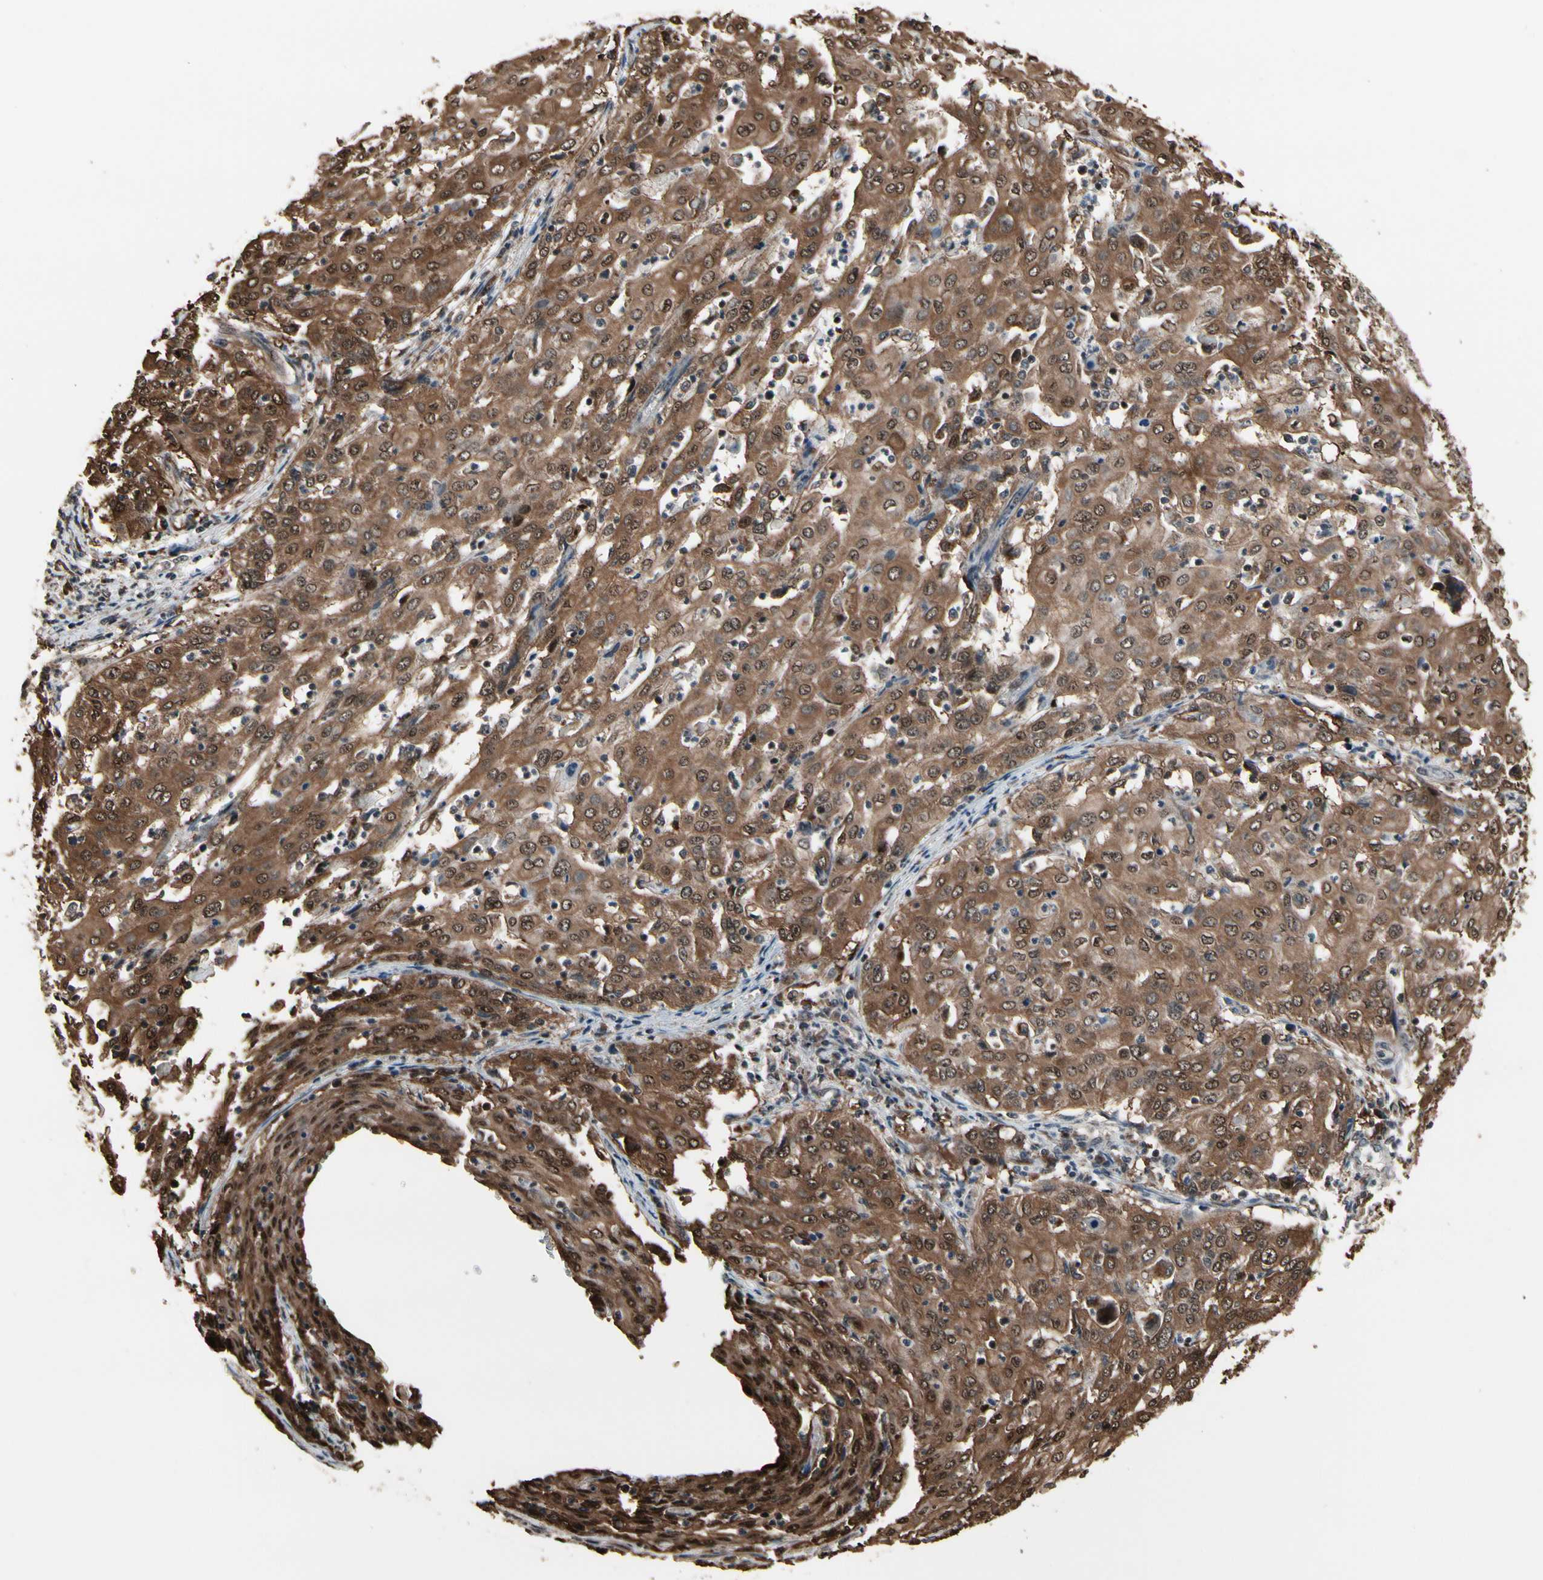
{"staining": {"intensity": "moderate", "quantity": ">75%", "location": "cytoplasmic/membranous,nuclear"}, "tissue": "cervical cancer", "cell_type": "Tumor cells", "image_type": "cancer", "snomed": [{"axis": "morphology", "description": "Squamous cell carcinoma, NOS"}, {"axis": "topography", "description": "Cervix"}], "caption": "Squamous cell carcinoma (cervical) stained with a protein marker exhibits moderate staining in tumor cells.", "gene": "CSF1R", "patient": {"sex": "female", "age": 39}}